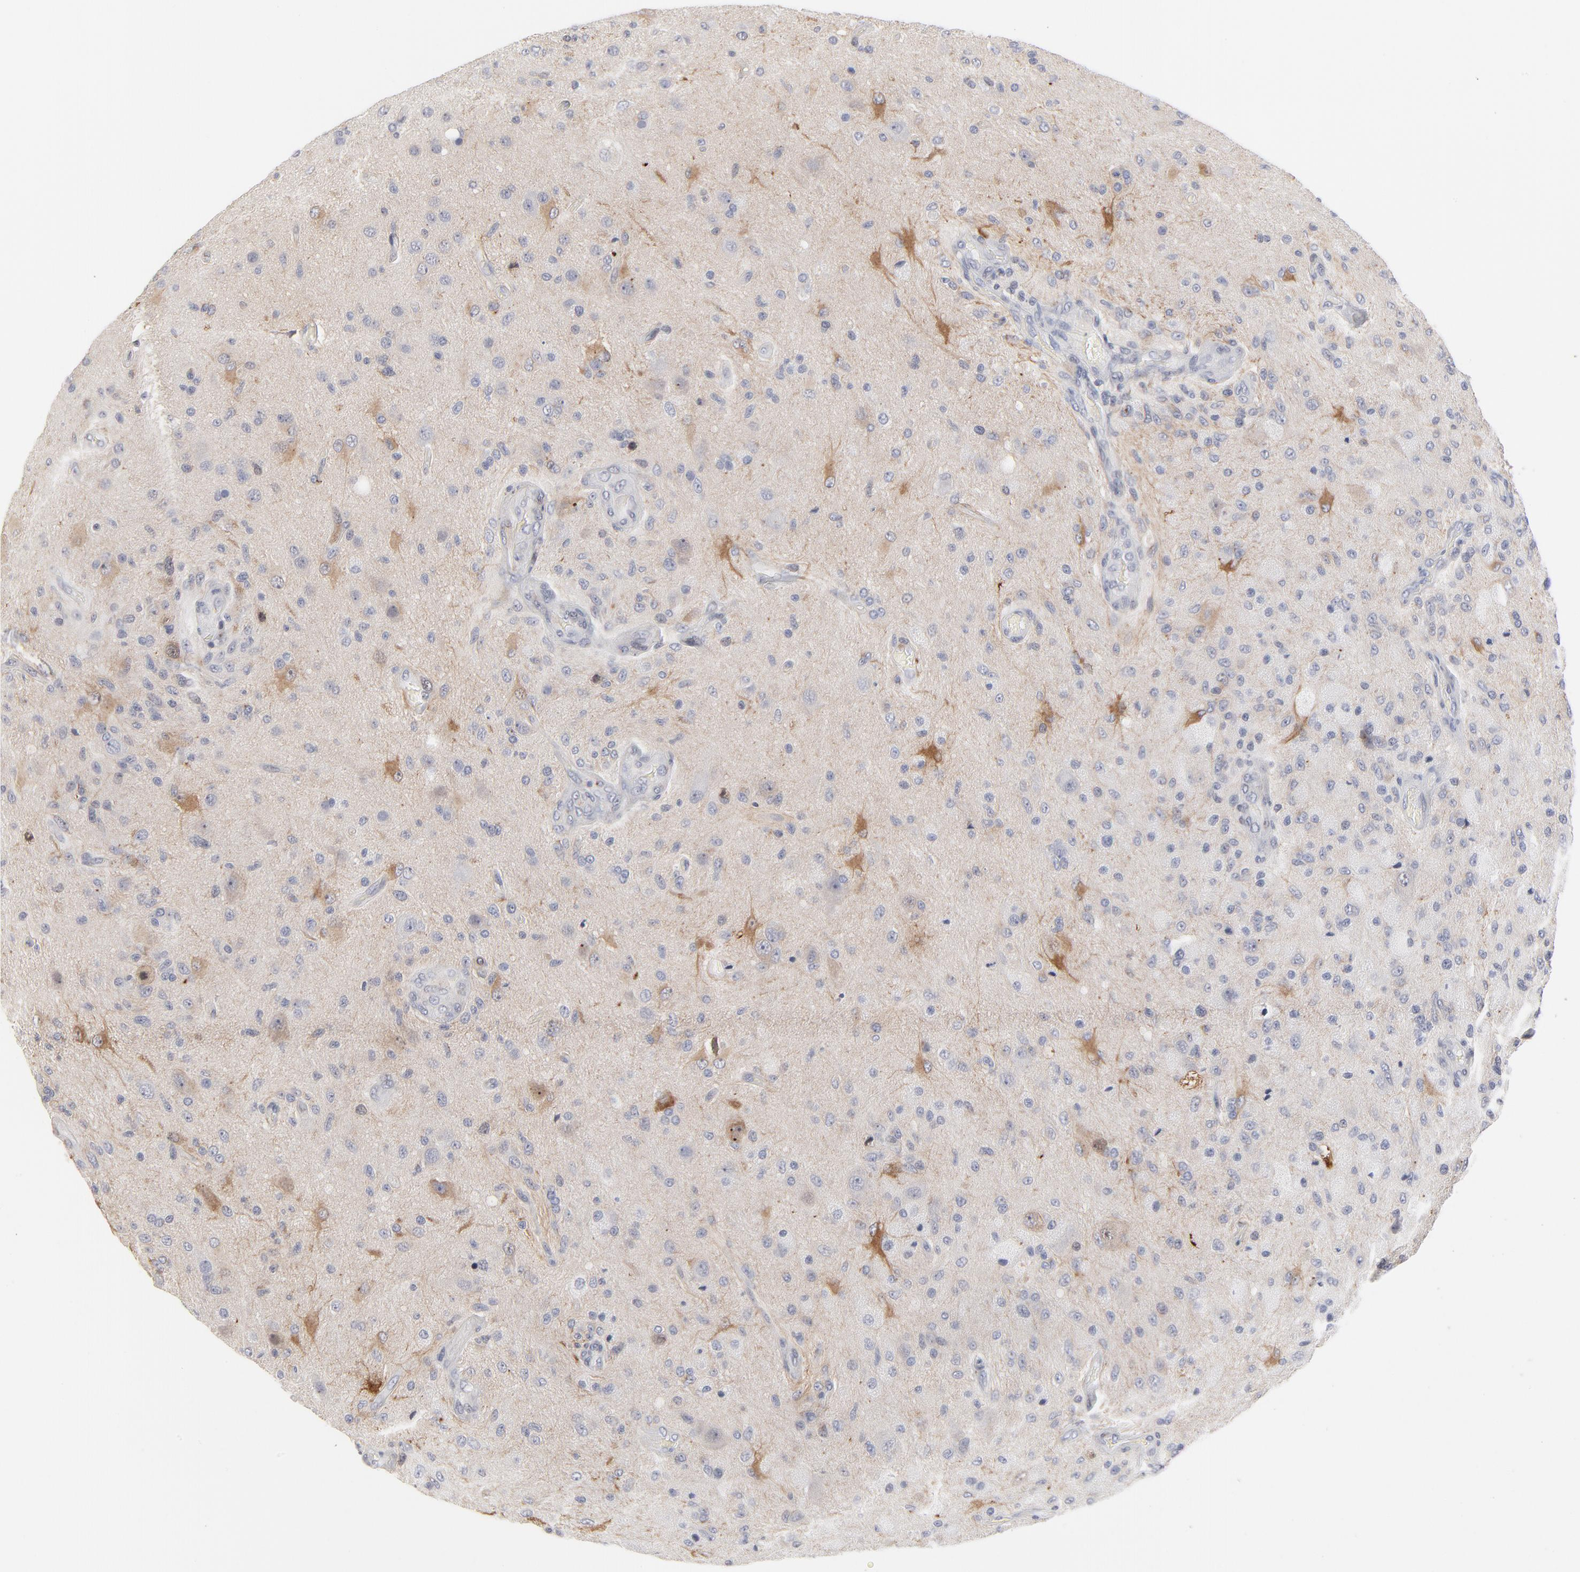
{"staining": {"intensity": "negative", "quantity": "none", "location": "none"}, "tissue": "glioma", "cell_type": "Tumor cells", "image_type": "cancer", "snomed": [{"axis": "morphology", "description": "Normal tissue, NOS"}, {"axis": "morphology", "description": "Glioma, malignant, High grade"}, {"axis": "topography", "description": "Cerebral cortex"}], "caption": "Immunohistochemistry (IHC) image of neoplastic tissue: human glioma stained with DAB demonstrates no significant protein expression in tumor cells. (DAB (3,3'-diaminobenzidine) immunohistochemistry (IHC), high magnification).", "gene": "AURKA", "patient": {"sex": "male", "age": 77}}